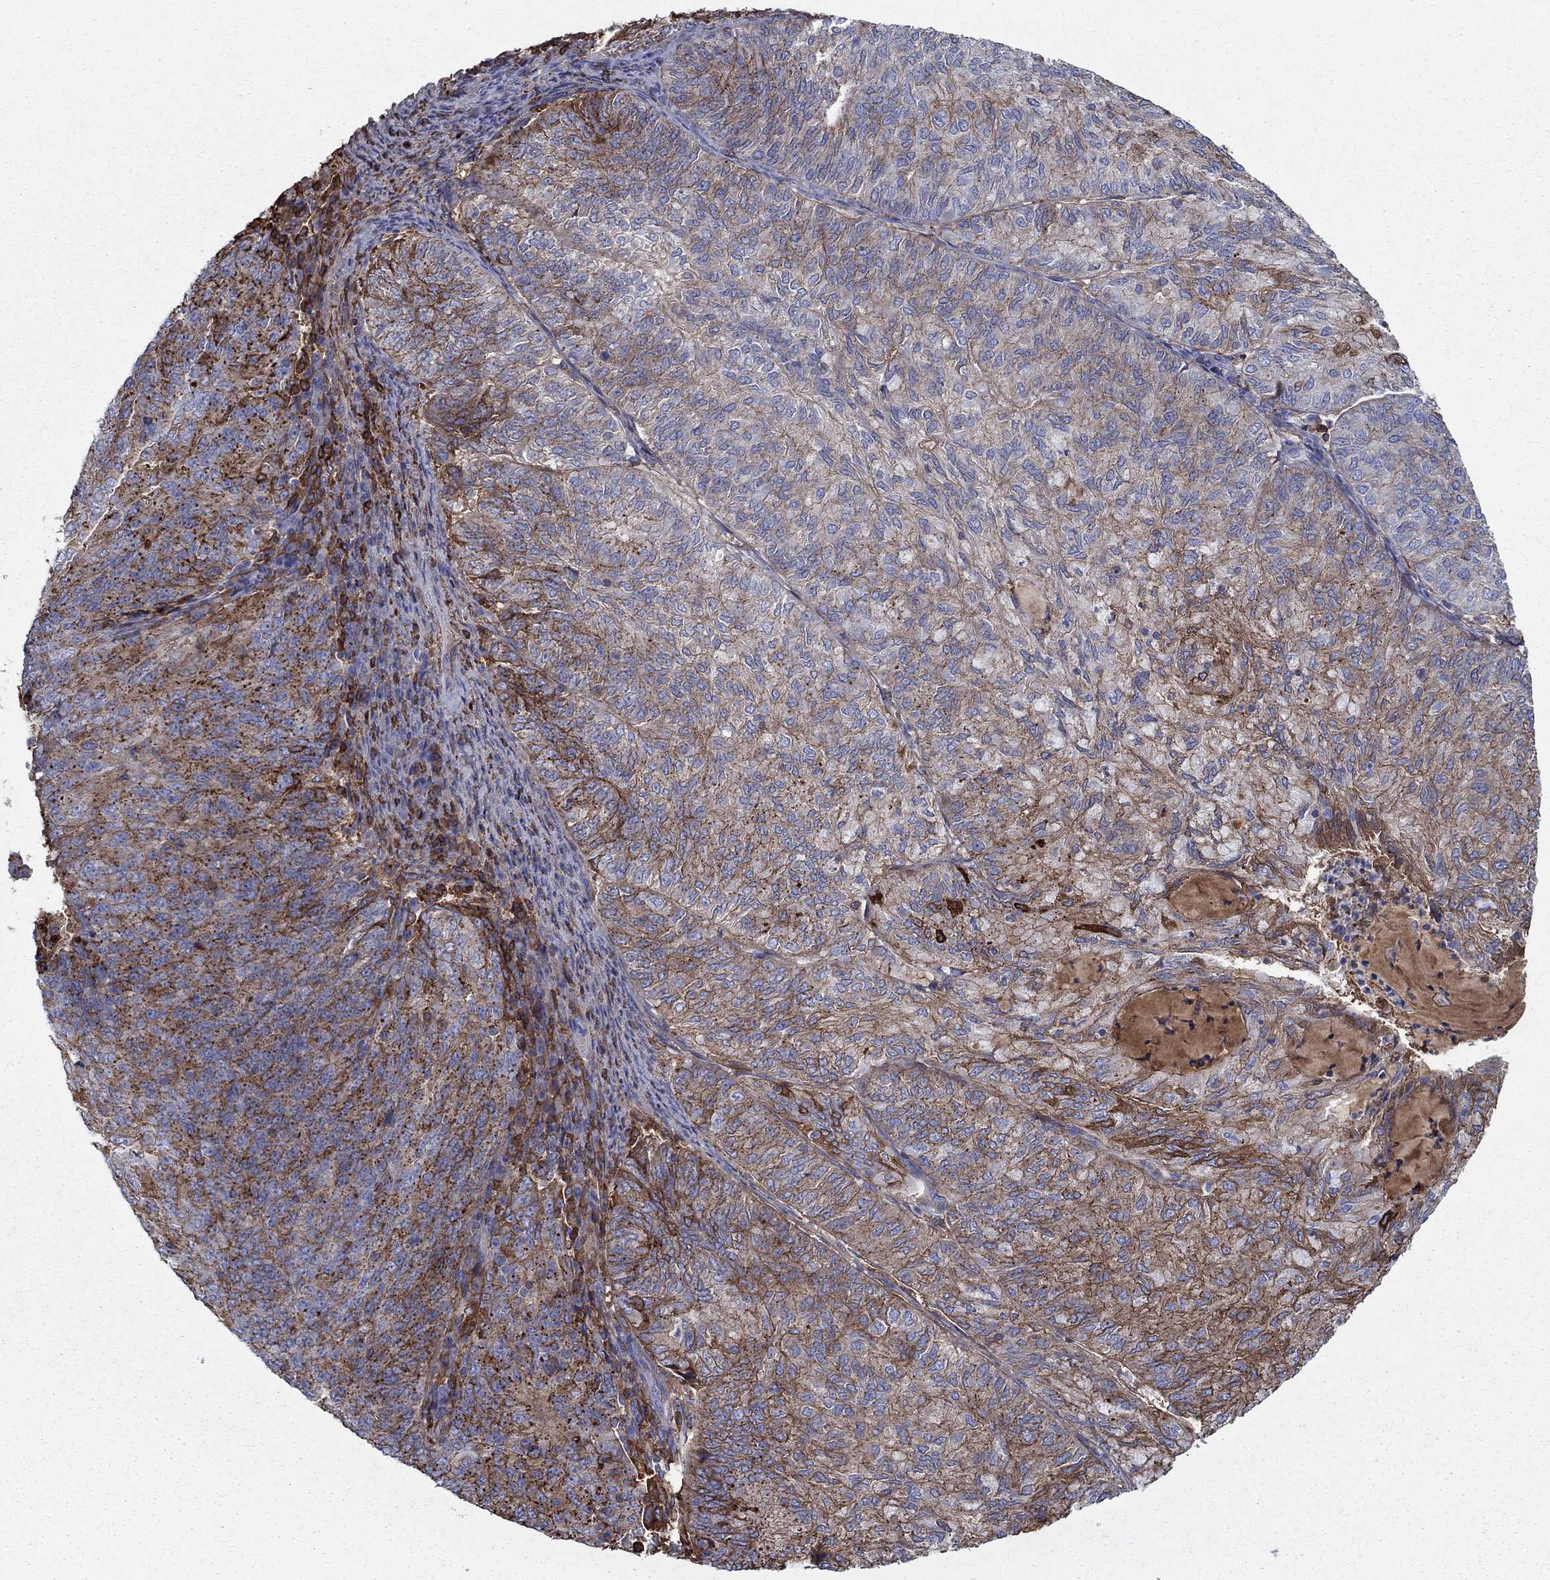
{"staining": {"intensity": "strong", "quantity": "25%-75%", "location": "cytoplasmic/membranous"}, "tissue": "endometrial cancer", "cell_type": "Tumor cells", "image_type": "cancer", "snomed": [{"axis": "morphology", "description": "Adenocarcinoma, NOS"}, {"axis": "topography", "description": "Endometrium"}], "caption": "An image of human endometrial adenocarcinoma stained for a protein exhibits strong cytoplasmic/membranous brown staining in tumor cells.", "gene": "HPX", "patient": {"sex": "female", "age": 82}}